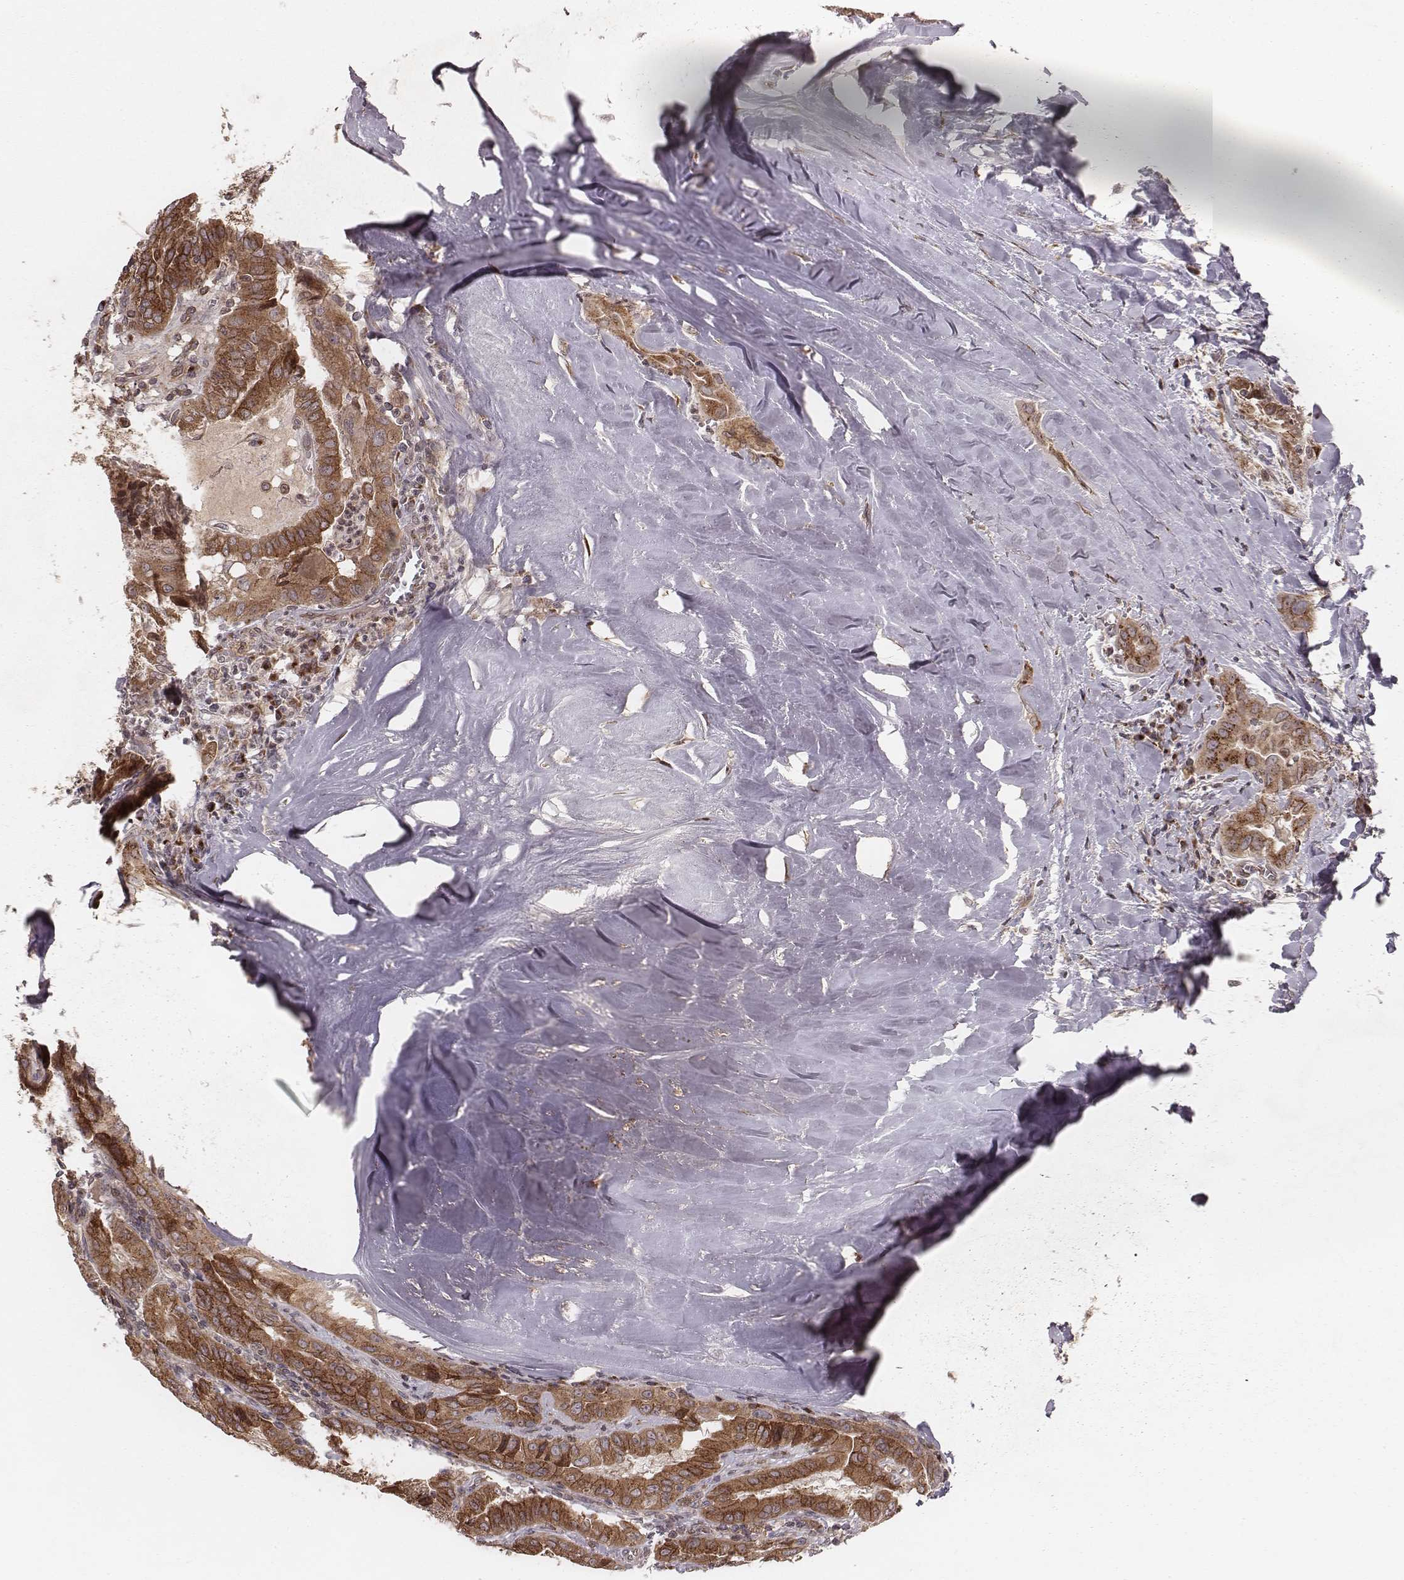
{"staining": {"intensity": "strong", "quantity": ">75%", "location": "cytoplasmic/membranous"}, "tissue": "thyroid cancer", "cell_type": "Tumor cells", "image_type": "cancer", "snomed": [{"axis": "morphology", "description": "Papillary adenocarcinoma, NOS"}, {"axis": "topography", "description": "Thyroid gland"}], "caption": "Thyroid papillary adenocarcinoma tissue displays strong cytoplasmic/membranous positivity in about >75% of tumor cells, visualized by immunohistochemistry.", "gene": "MYO19", "patient": {"sex": "female", "age": 37}}